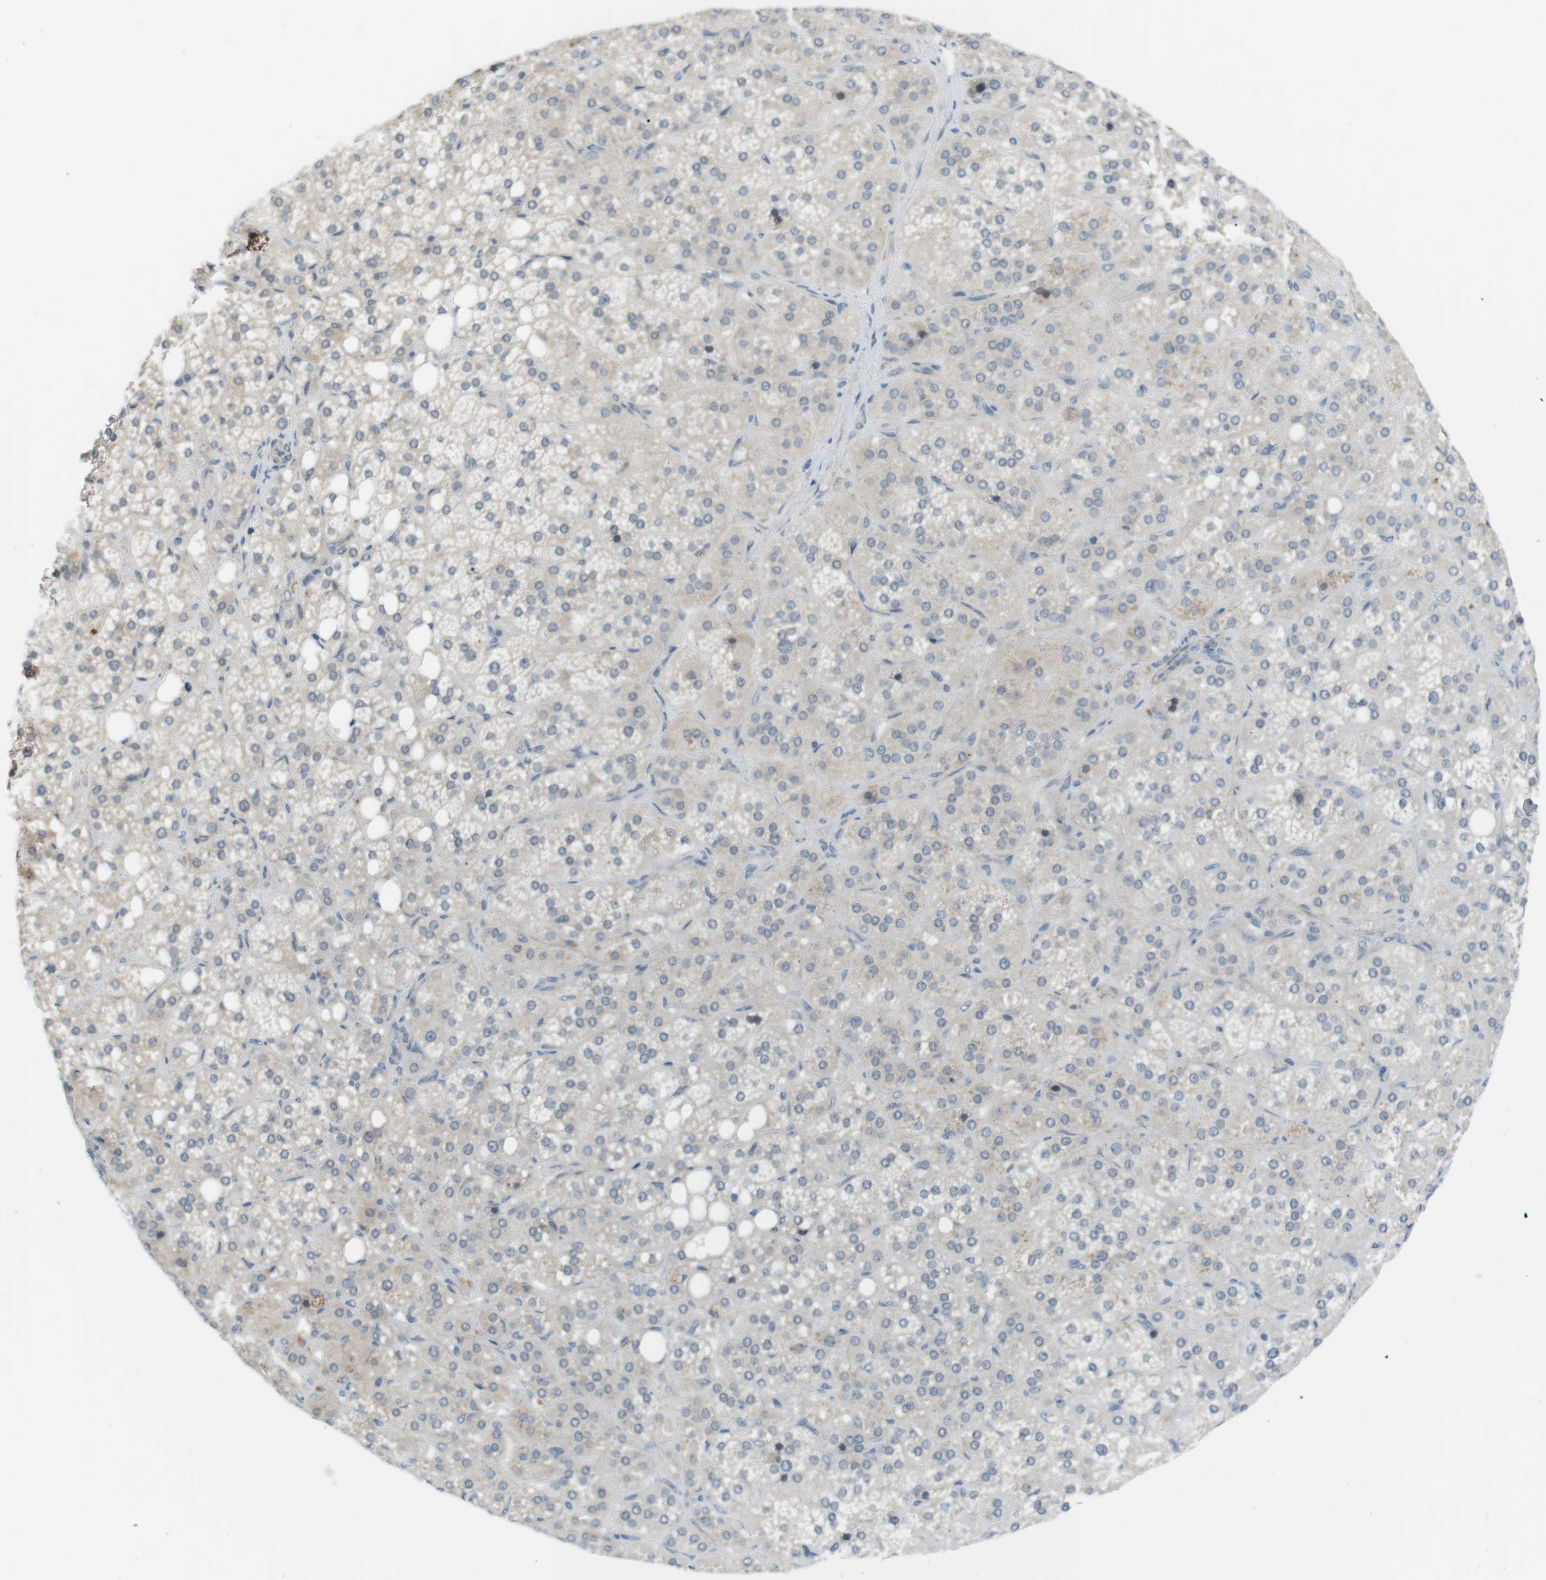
{"staining": {"intensity": "weak", "quantity": "<25%", "location": "cytoplasmic/membranous"}, "tissue": "adrenal gland", "cell_type": "Glandular cells", "image_type": "normal", "snomed": [{"axis": "morphology", "description": "Normal tissue, NOS"}, {"axis": "topography", "description": "Adrenal gland"}], "caption": "Adrenal gland was stained to show a protein in brown. There is no significant staining in glandular cells. Nuclei are stained in blue.", "gene": "RTN3", "patient": {"sex": "female", "age": 59}}